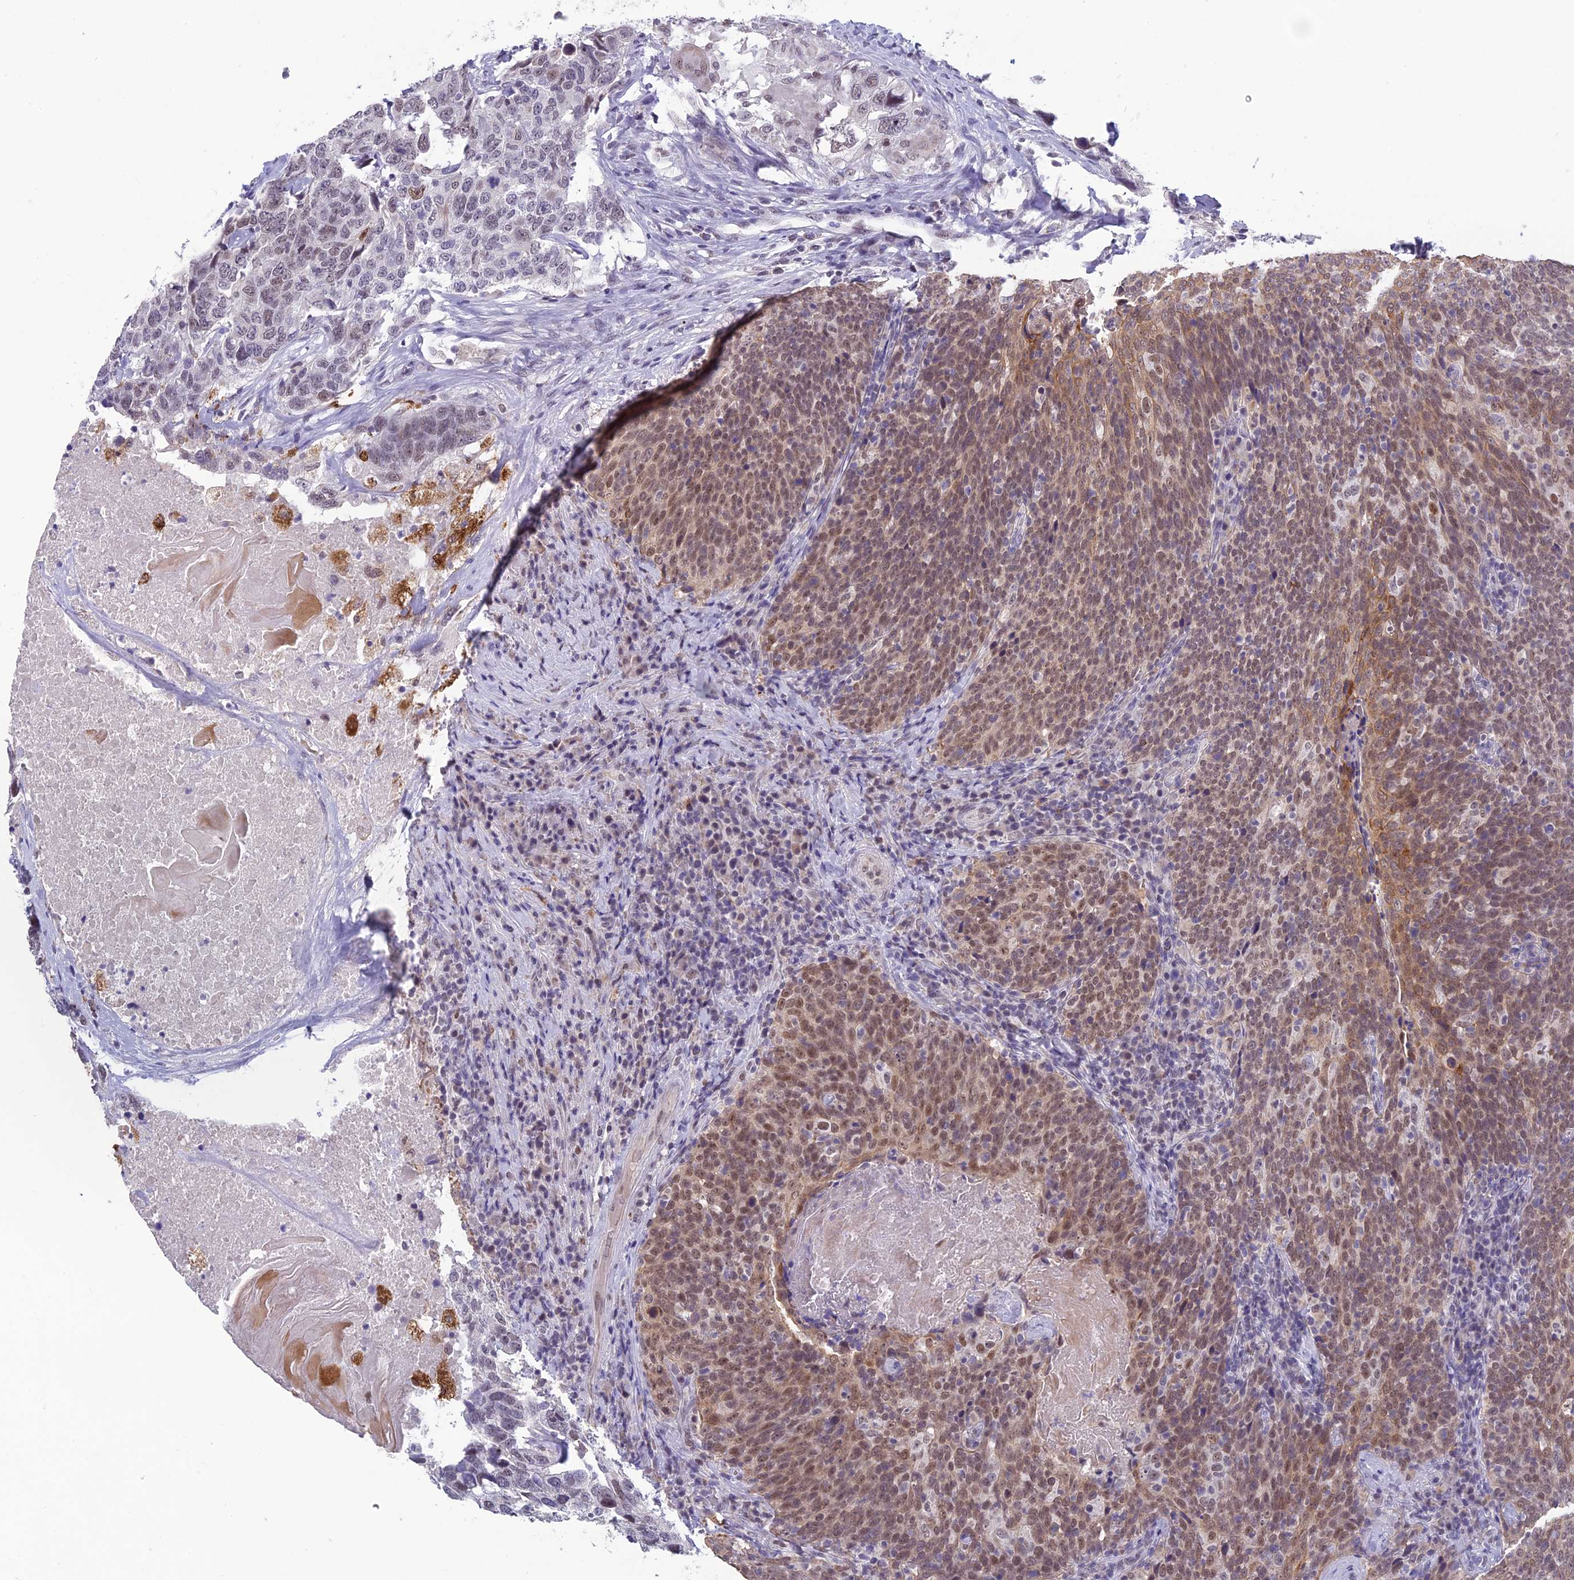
{"staining": {"intensity": "moderate", "quantity": "25%-75%", "location": "cytoplasmic/membranous,nuclear"}, "tissue": "head and neck cancer", "cell_type": "Tumor cells", "image_type": "cancer", "snomed": [{"axis": "morphology", "description": "Squamous cell carcinoma, NOS"}, {"axis": "morphology", "description": "Squamous cell carcinoma, metastatic, NOS"}, {"axis": "topography", "description": "Lymph node"}, {"axis": "topography", "description": "Head-Neck"}], "caption": "Human head and neck cancer stained for a protein (brown) displays moderate cytoplasmic/membranous and nuclear positive positivity in about 25%-75% of tumor cells.", "gene": "MT-CO3", "patient": {"sex": "male", "age": 62}}